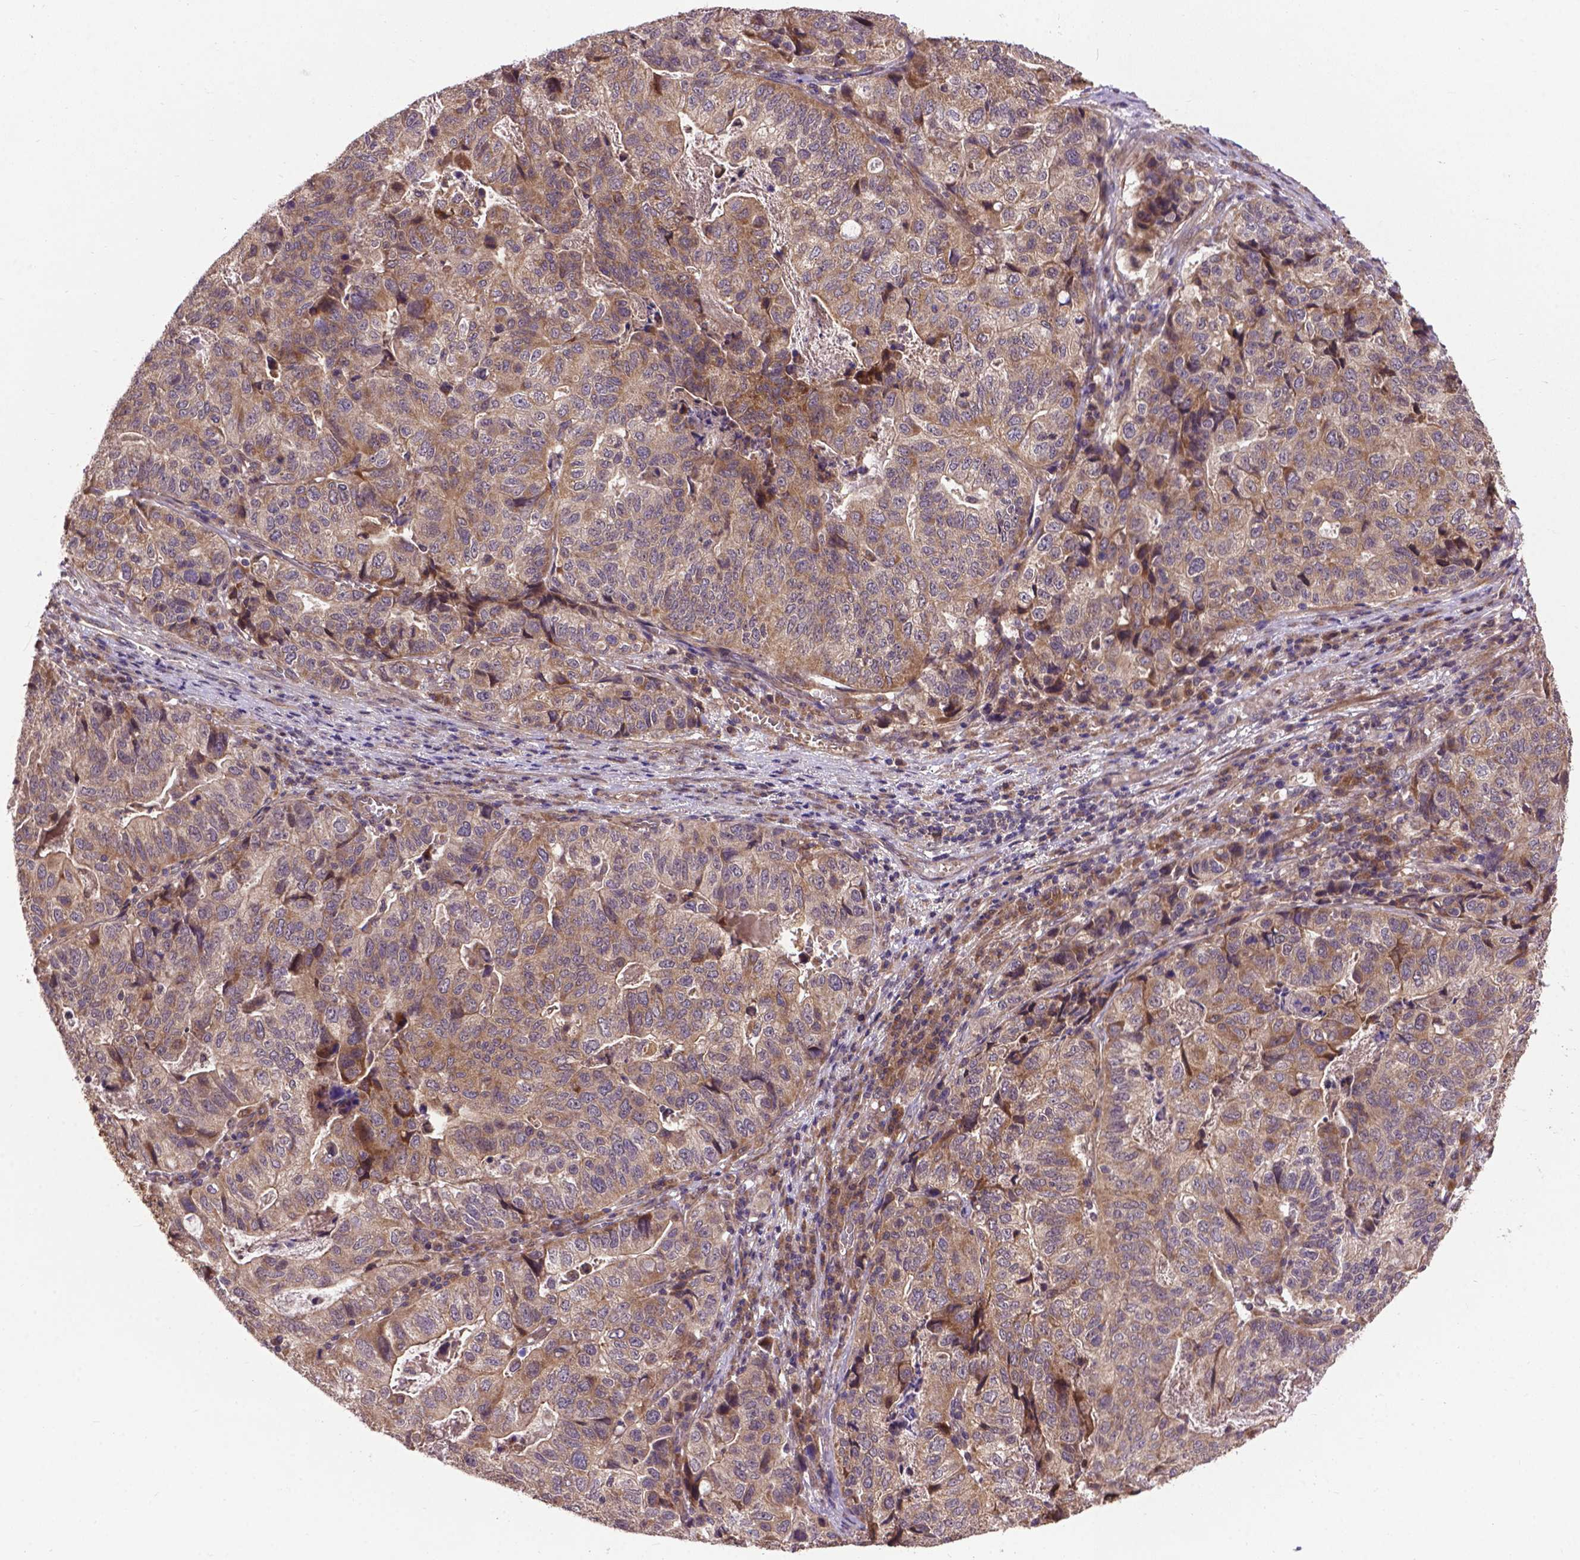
{"staining": {"intensity": "moderate", "quantity": ">75%", "location": "cytoplasmic/membranous"}, "tissue": "stomach cancer", "cell_type": "Tumor cells", "image_type": "cancer", "snomed": [{"axis": "morphology", "description": "Adenocarcinoma, NOS"}, {"axis": "topography", "description": "Stomach, upper"}], "caption": "An image showing moderate cytoplasmic/membranous expression in about >75% of tumor cells in stomach adenocarcinoma, as visualized by brown immunohistochemical staining.", "gene": "ZNF616", "patient": {"sex": "female", "age": 67}}